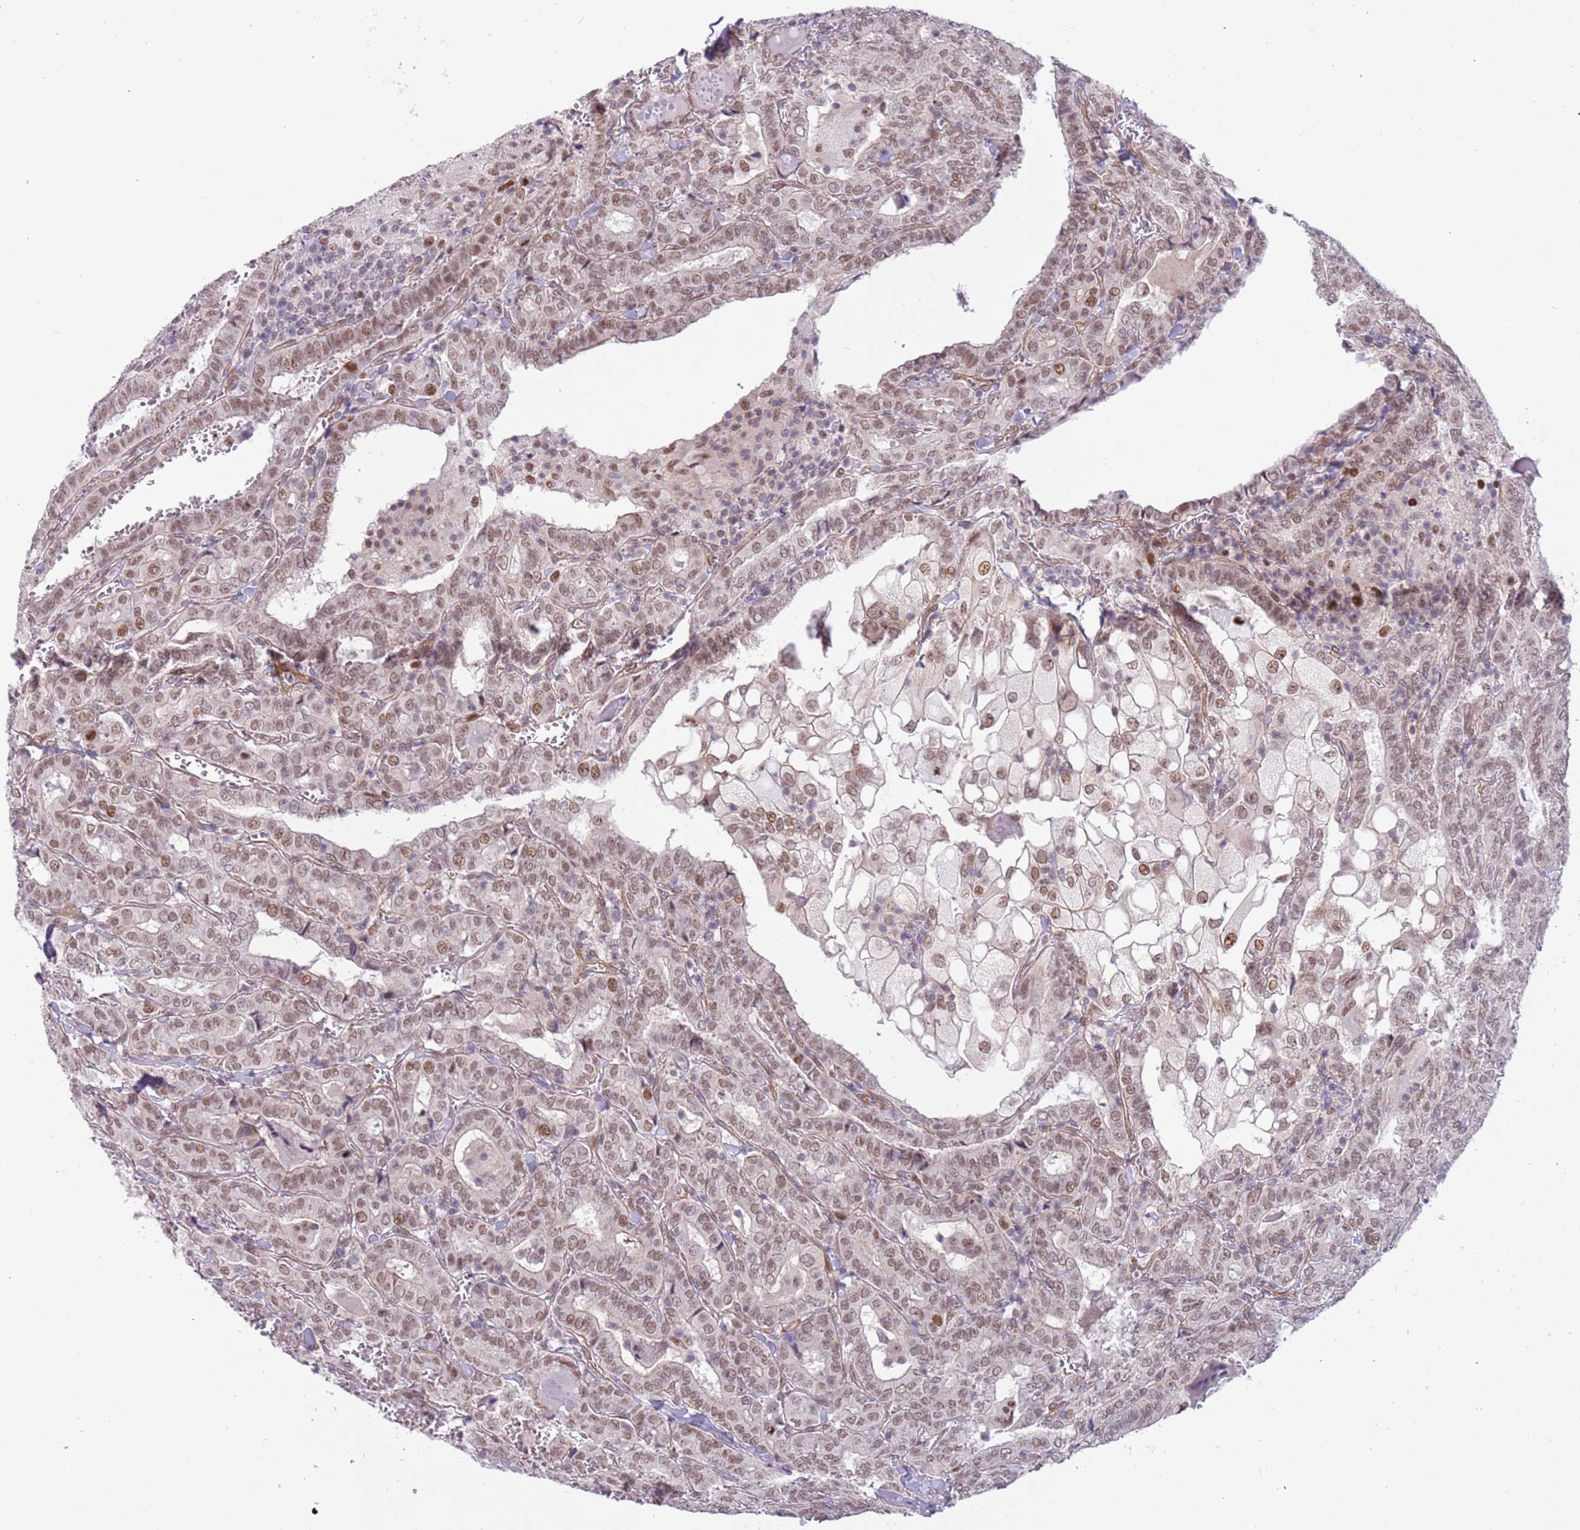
{"staining": {"intensity": "moderate", "quantity": ">75%", "location": "nuclear"}, "tissue": "thyroid cancer", "cell_type": "Tumor cells", "image_type": "cancer", "snomed": [{"axis": "morphology", "description": "Papillary adenocarcinoma, NOS"}, {"axis": "topography", "description": "Thyroid gland"}], "caption": "This micrograph reveals immunohistochemistry staining of thyroid cancer, with medium moderate nuclear staining in approximately >75% of tumor cells.", "gene": "LRMDA", "patient": {"sex": "female", "age": 72}}